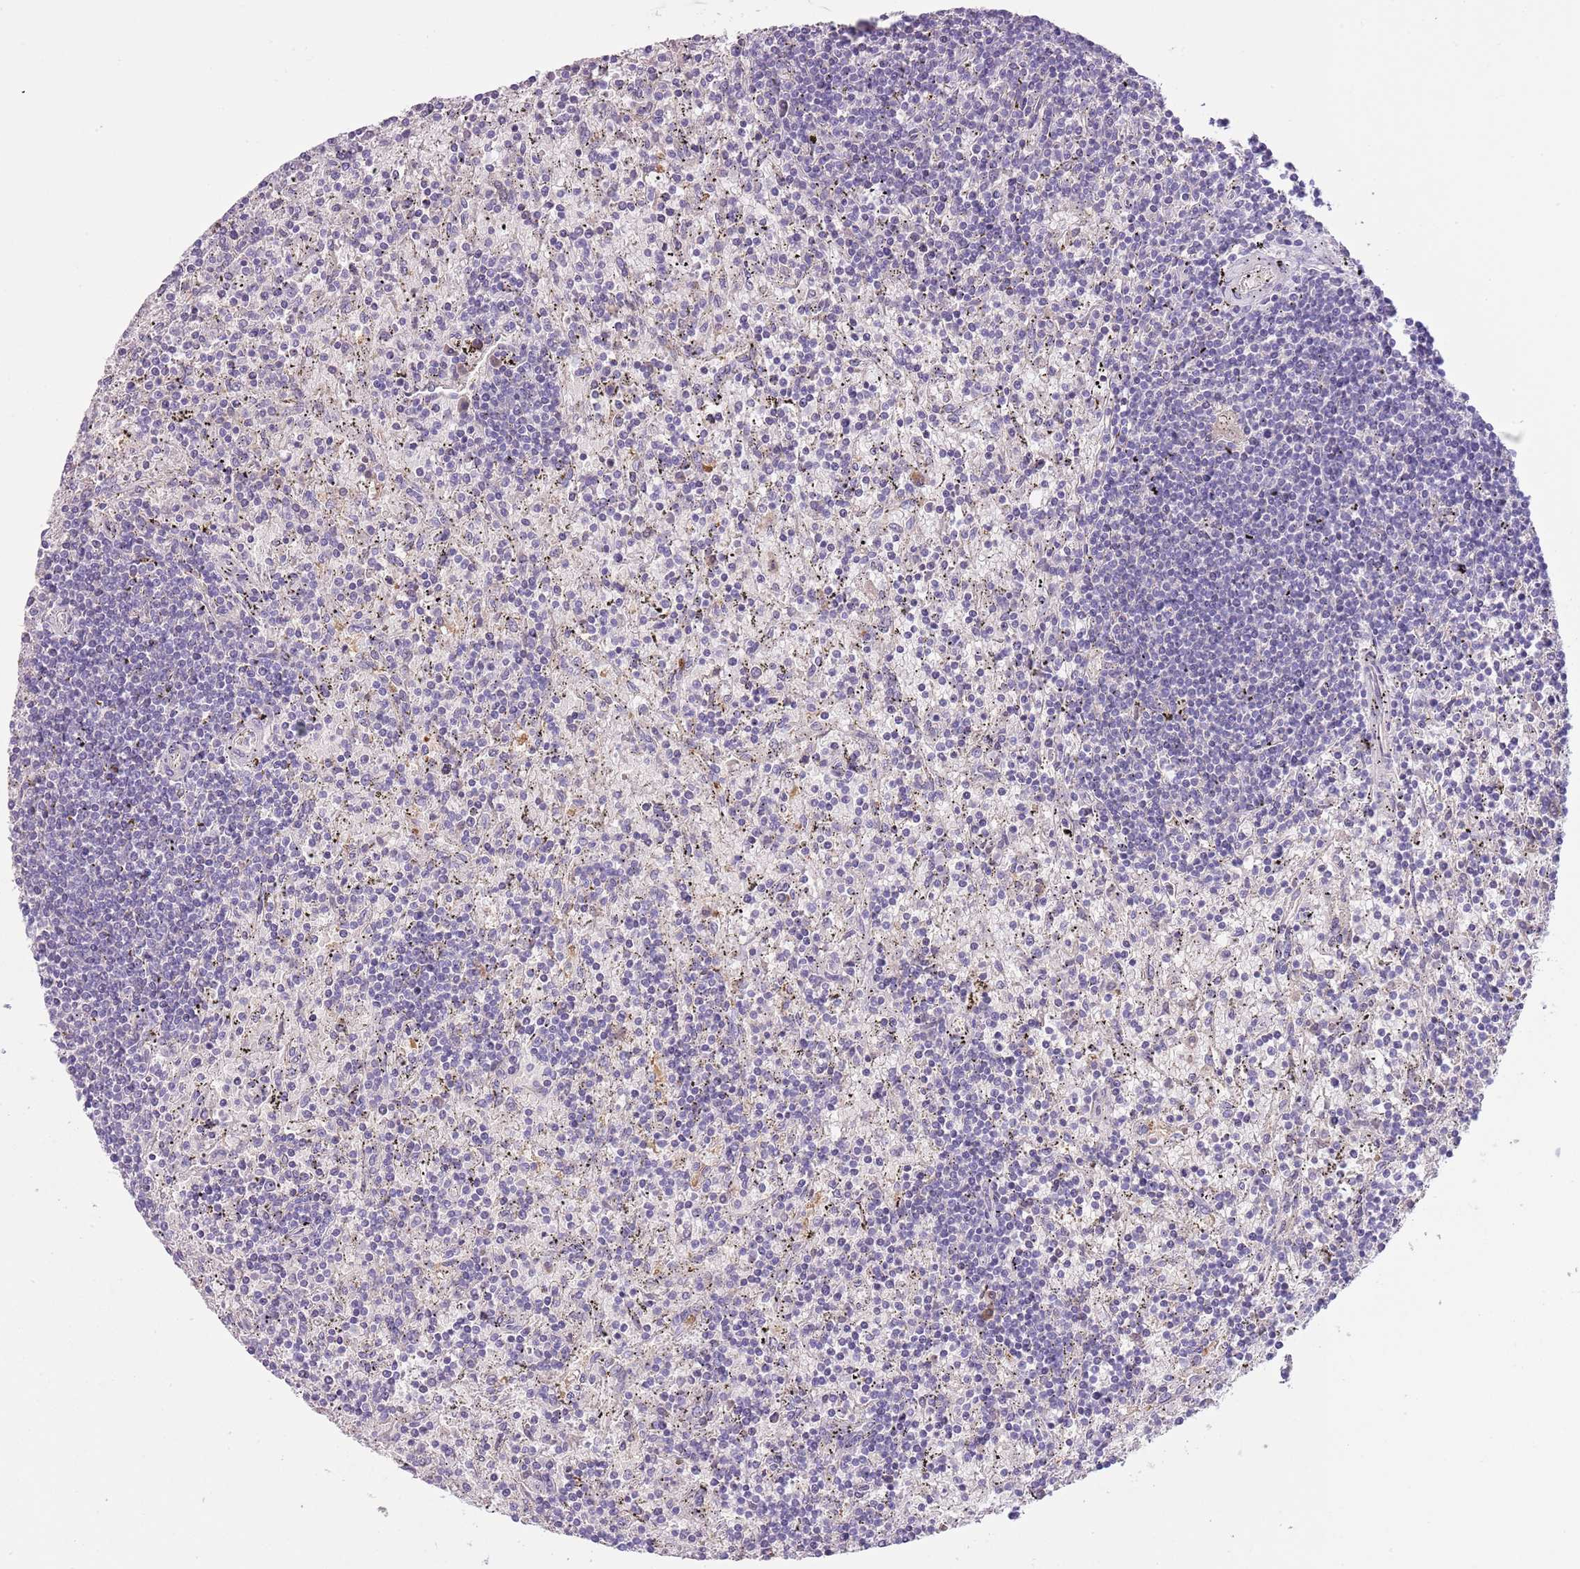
{"staining": {"intensity": "negative", "quantity": "none", "location": "none"}, "tissue": "lymphoma", "cell_type": "Tumor cells", "image_type": "cancer", "snomed": [{"axis": "morphology", "description": "Malignant lymphoma, non-Hodgkin's type, Low grade"}, {"axis": "topography", "description": "Spleen"}], "caption": "Tumor cells are negative for brown protein staining in malignant lymphoma, non-Hodgkin's type (low-grade). (DAB IHC with hematoxylin counter stain).", "gene": "HES3", "patient": {"sex": "male", "age": 76}}